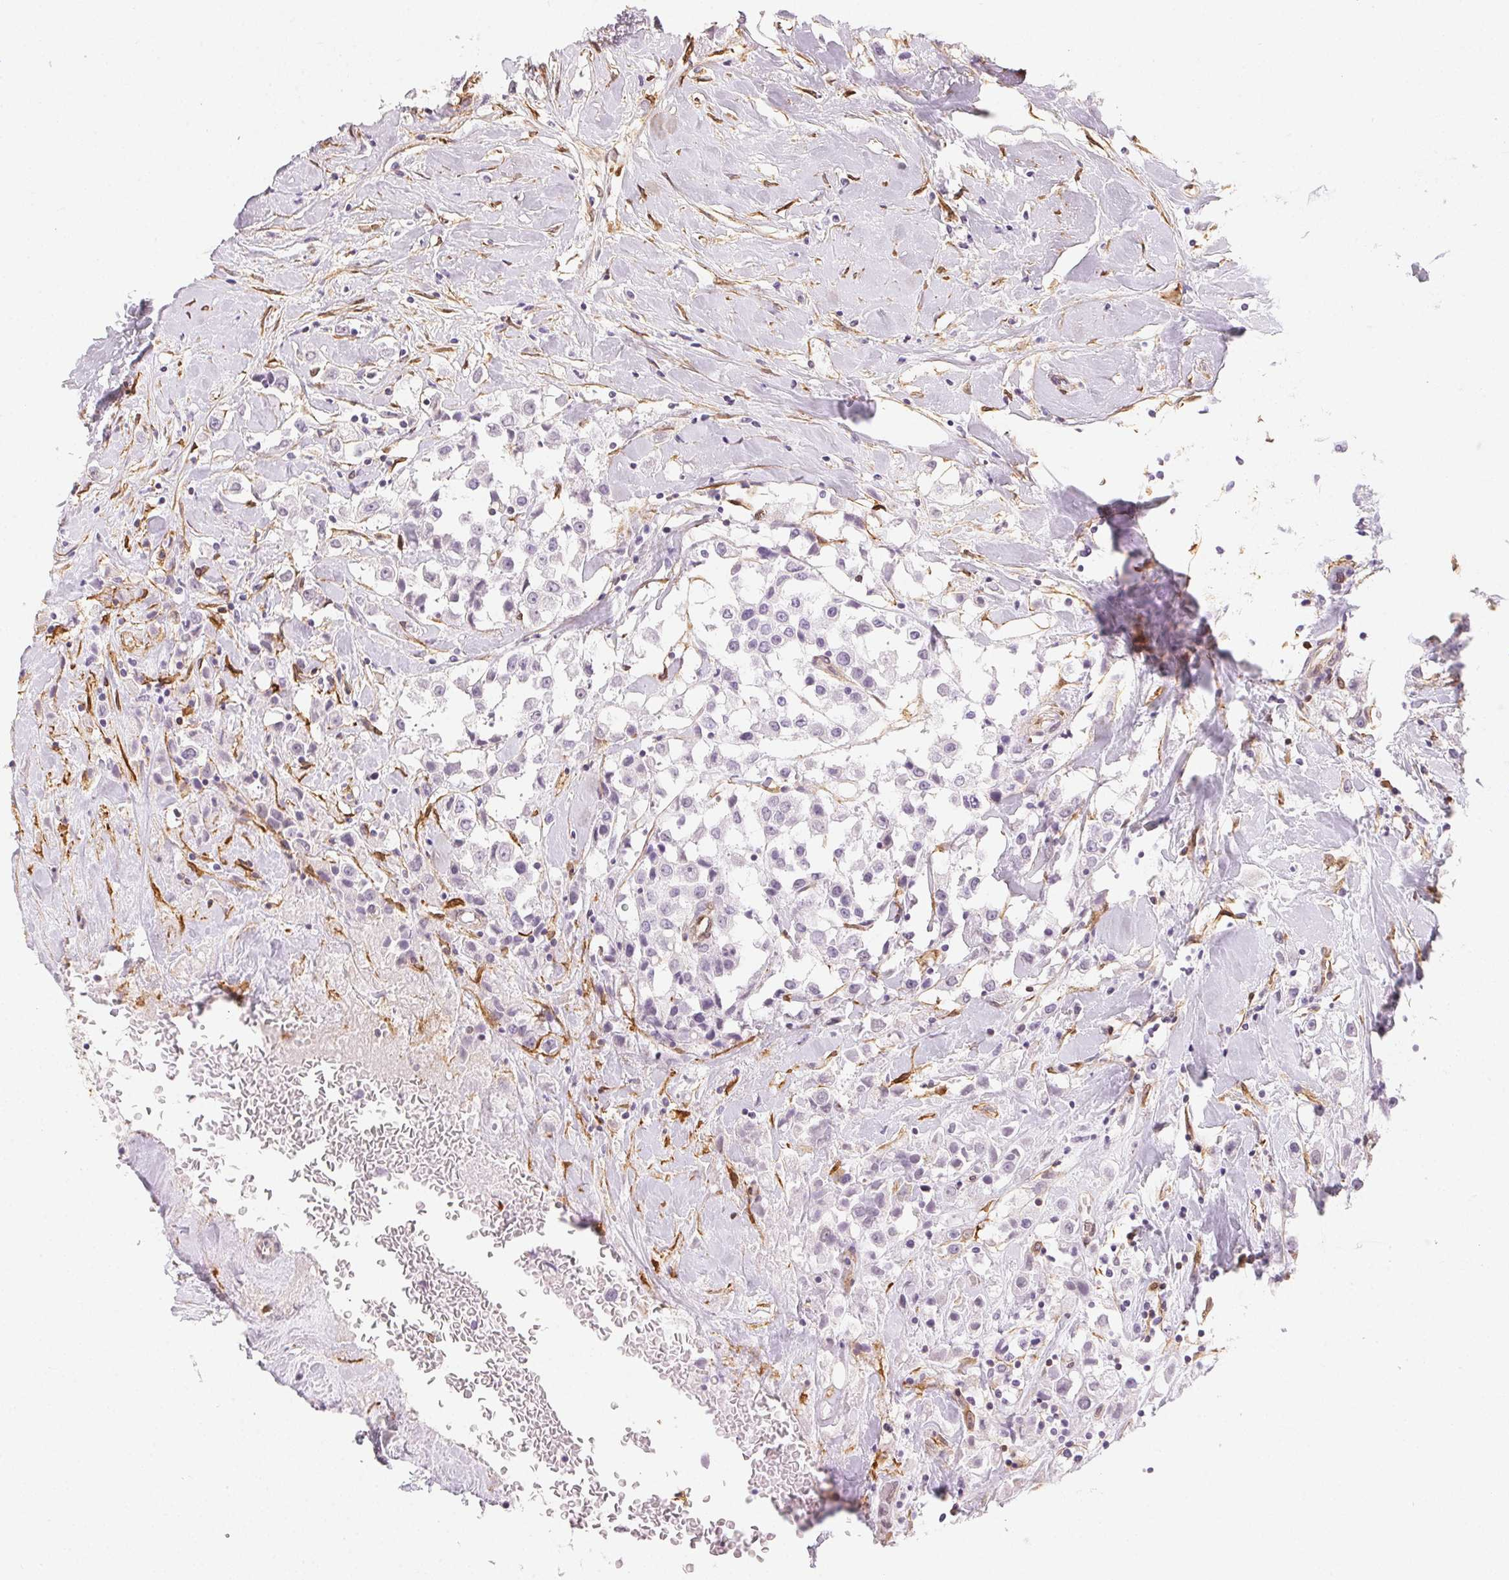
{"staining": {"intensity": "negative", "quantity": "none", "location": "none"}, "tissue": "breast cancer", "cell_type": "Tumor cells", "image_type": "cancer", "snomed": [{"axis": "morphology", "description": "Duct carcinoma"}, {"axis": "topography", "description": "Breast"}], "caption": "This is an immunohistochemistry (IHC) micrograph of infiltrating ductal carcinoma (breast). There is no expression in tumor cells.", "gene": "RSBN1", "patient": {"sex": "female", "age": 61}}